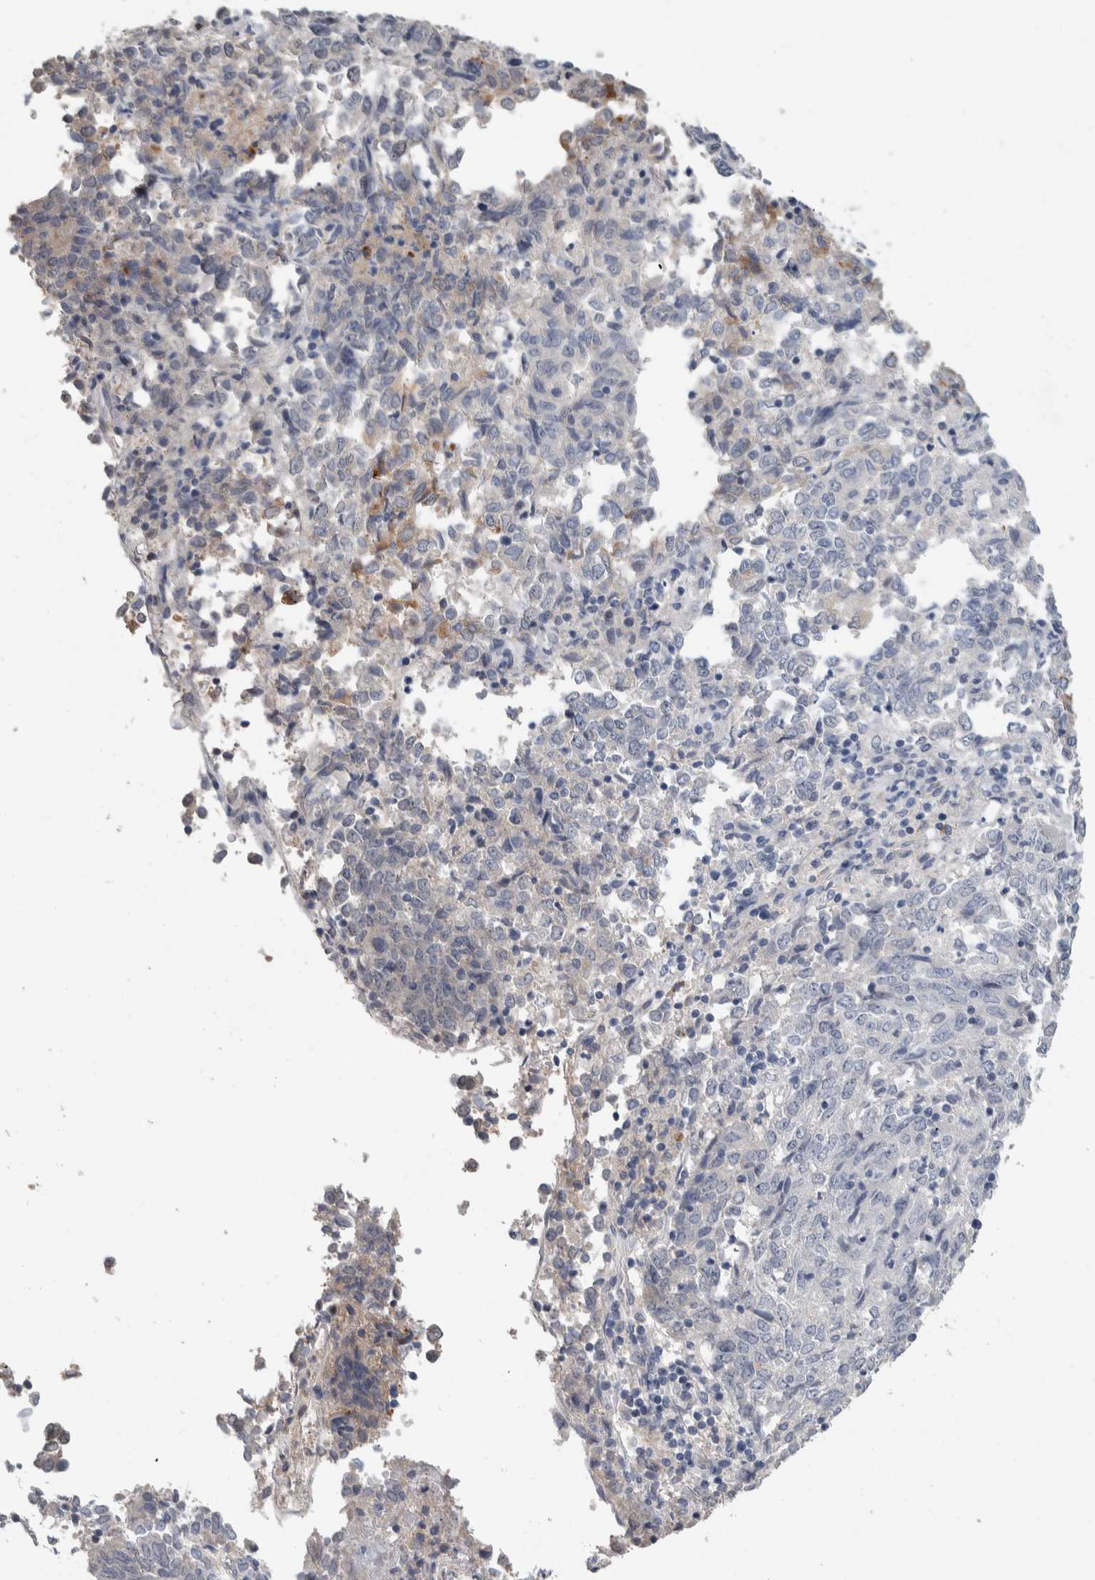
{"staining": {"intensity": "negative", "quantity": "none", "location": "none"}, "tissue": "endometrial cancer", "cell_type": "Tumor cells", "image_type": "cancer", "snomed": [{"axis": "morphology", "description": "Adenocarcinoma, NOS"}, {"axis": "topography", "description": "Endometrium"}], "caption": "Micrograph shows no protein positivity in tumor cells of endometrial adenocarcinoma tissue. (Brightfield microscopy of DAB immunohistochemistry (IHC) at high magnification).", "gene": "TMEM102", "patient": {"sex": "female", "age": 80}}